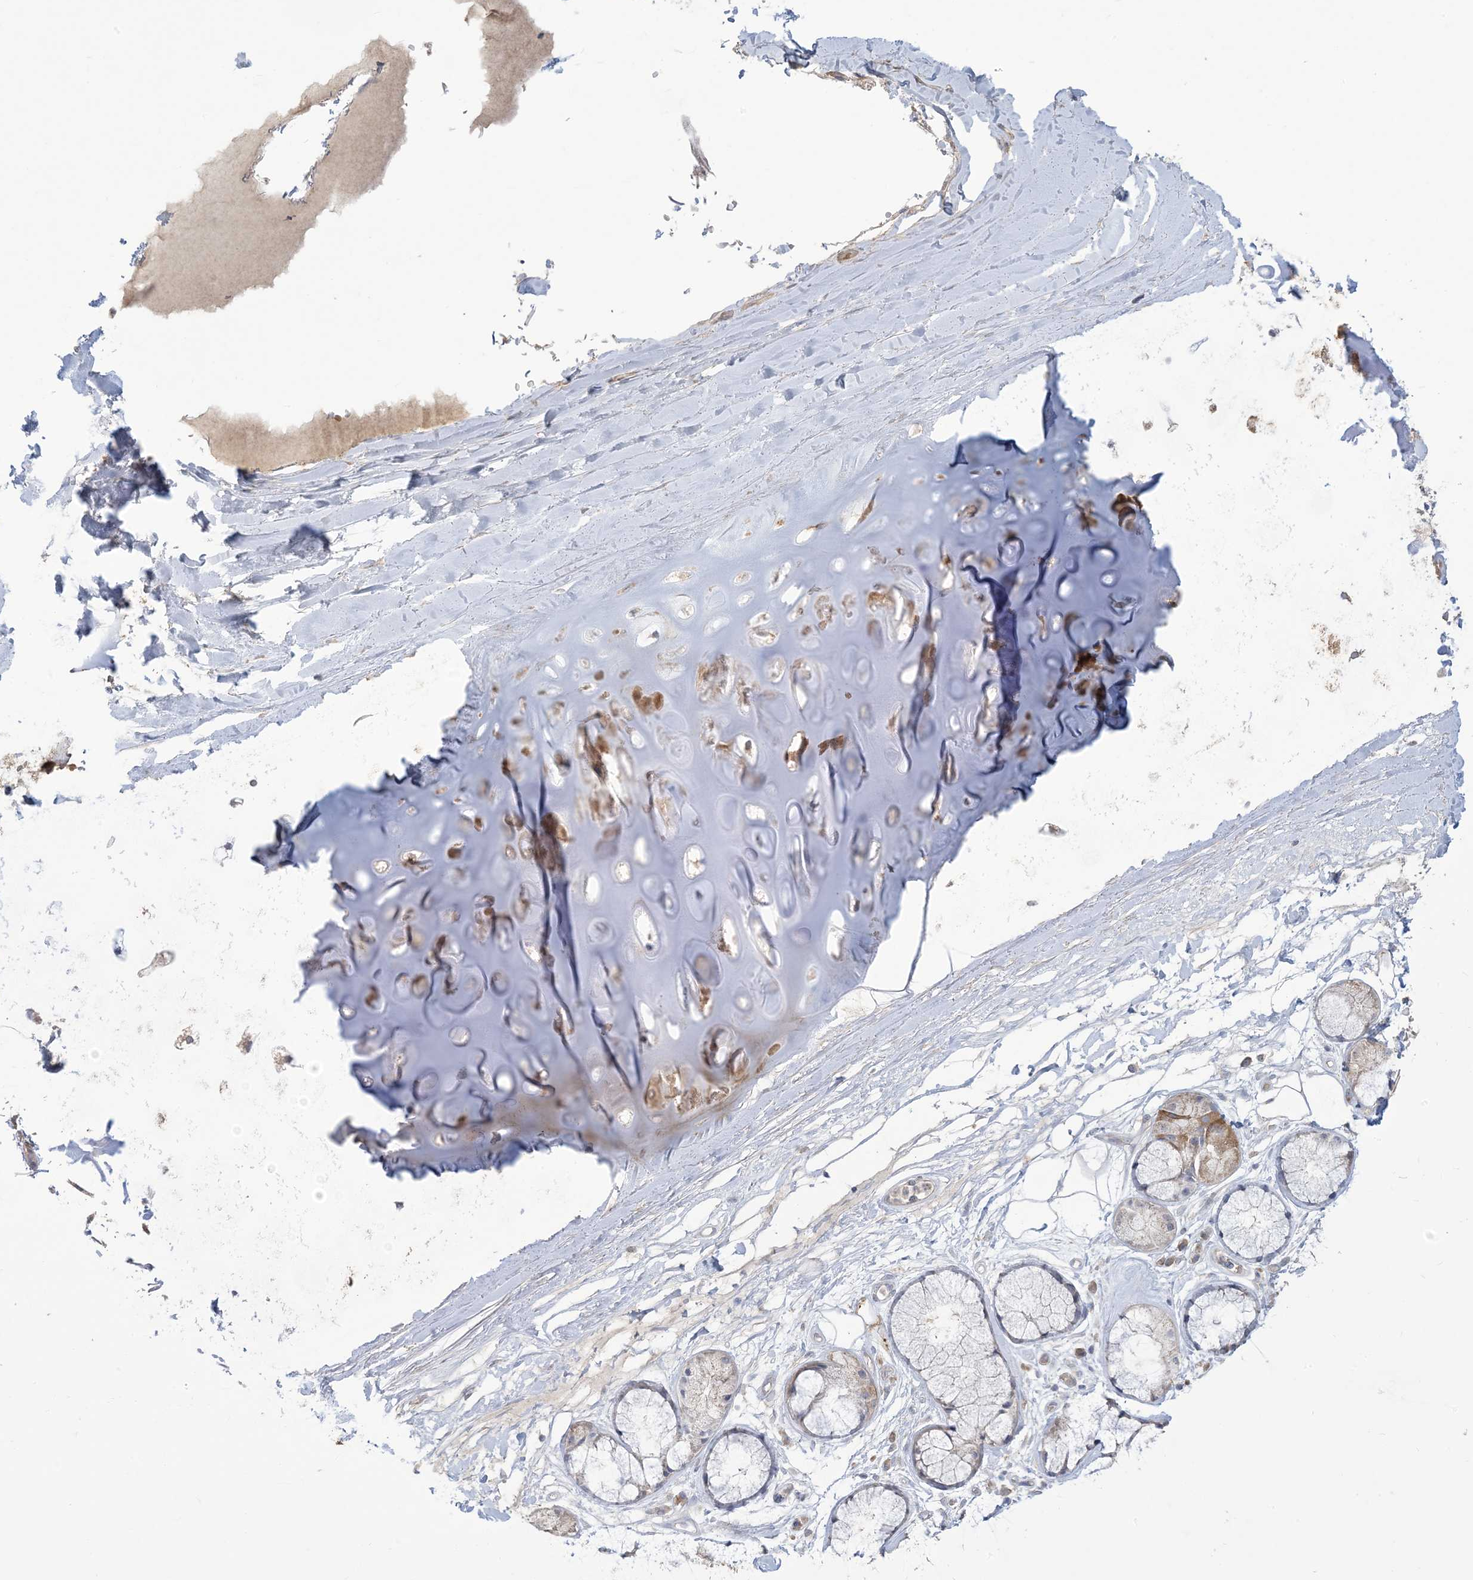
{"staining": {"intensity": "weak", "quantity": "25%-75%", "location": "cytoplasmic/membranous"}, "tissue": "adipose tissue", "cell_type": "Adipocytes", "image_type": "normal", "snomed": [{"axis": "morphology", "description": "Normal tissue, NOS"}, {"axis": "topography", "description": "Bronchus"}], "caption": "DAB (3,3'-diaminobenzidine) immunohistochemical staining of normal adipose tissue reveals weak cytoplasmic/membranous protein staining in approximately 25%-75% of adipocytes.", "gene": "KLHL18", "patient": {"sex": "male", "age": 66}}